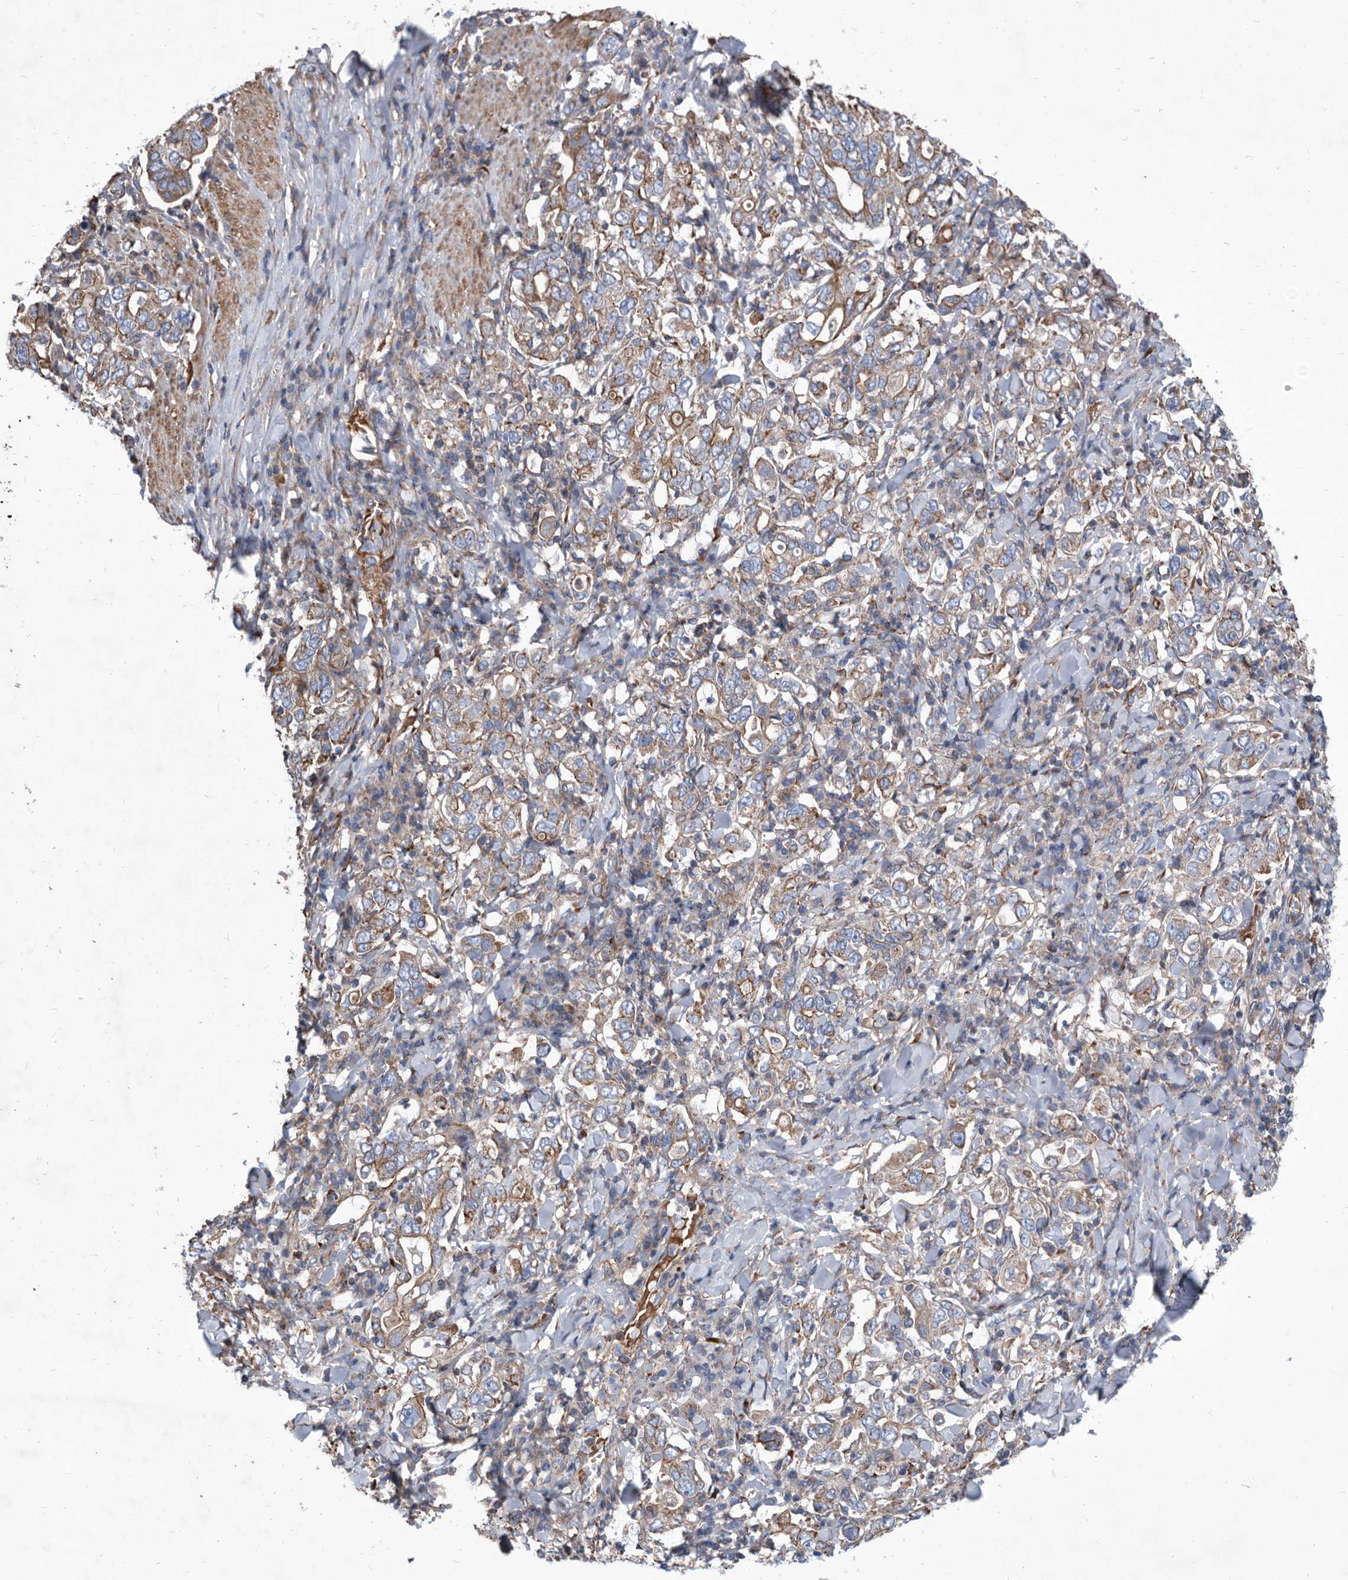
{"staining": {"intensity": "weak", "quantity": ">75%", "location": "cytoplasmic/membranous"}, "tissue": "stomach cancer", "cell_type": "Tumor cells", "image_type": "cancer", "snomed": [{"axis": "morphology", "description": "Adenocarcinoma, NOS"}, {"axis": "topography", "description": "Stomach, upper"}], "caption": "Immunohistochemical staining of stomach cancer (adenocarcinoma) reveals weak cytoplasmic/membranous protein positivity in about >75% of tumor cells. The staining is performed using DAB (3,3'-diaminobenzidine) brown chromogen to label protein expression. The nuclei are counter-stained blue using hematoxylin.", "gene": "ATP13A3", "patient": {"sex": "male", "age": 62}}